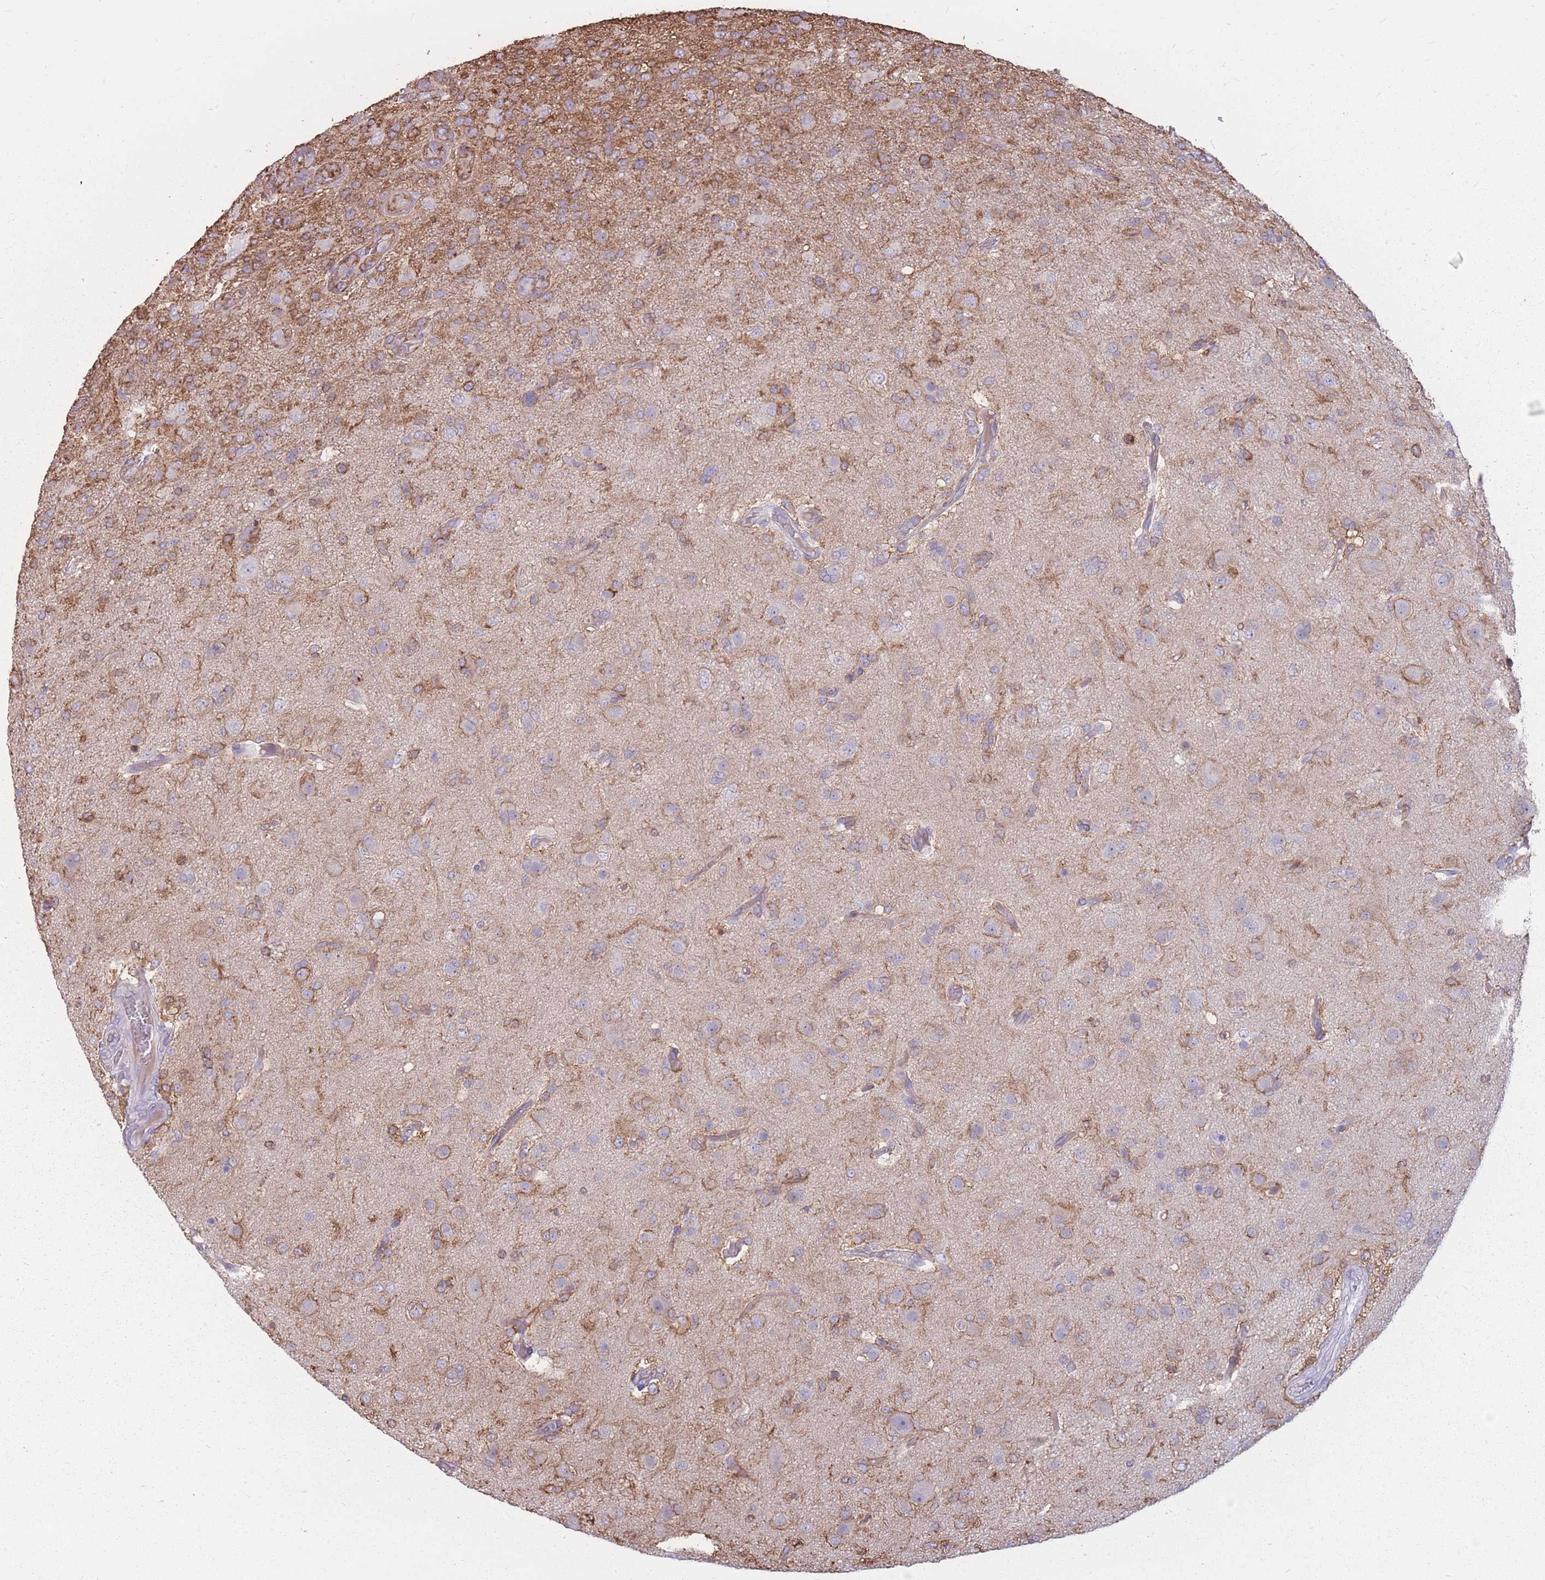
{"staining": {"intensity": "weak", "quantity": "25%-75%", "location": "cytoplasmic/membranous"}, "tissue": "glioma", "cell_type": "Tumor cells", "image_type": "cancer", "snomed": [{"axis": "morphology", "description": "Glioma, malignant, High grade"}, {"axis": "topography", "description": "Brain"}], "caption": "About 25%-75% of tumor cells in malignant glioma (high-grade) show weak cytoplasmic/membranous protein expression as visualized by brown immunohistochemical staining.", "gene": "GNA11", "patient": {"sex": "female", "age": 74}}